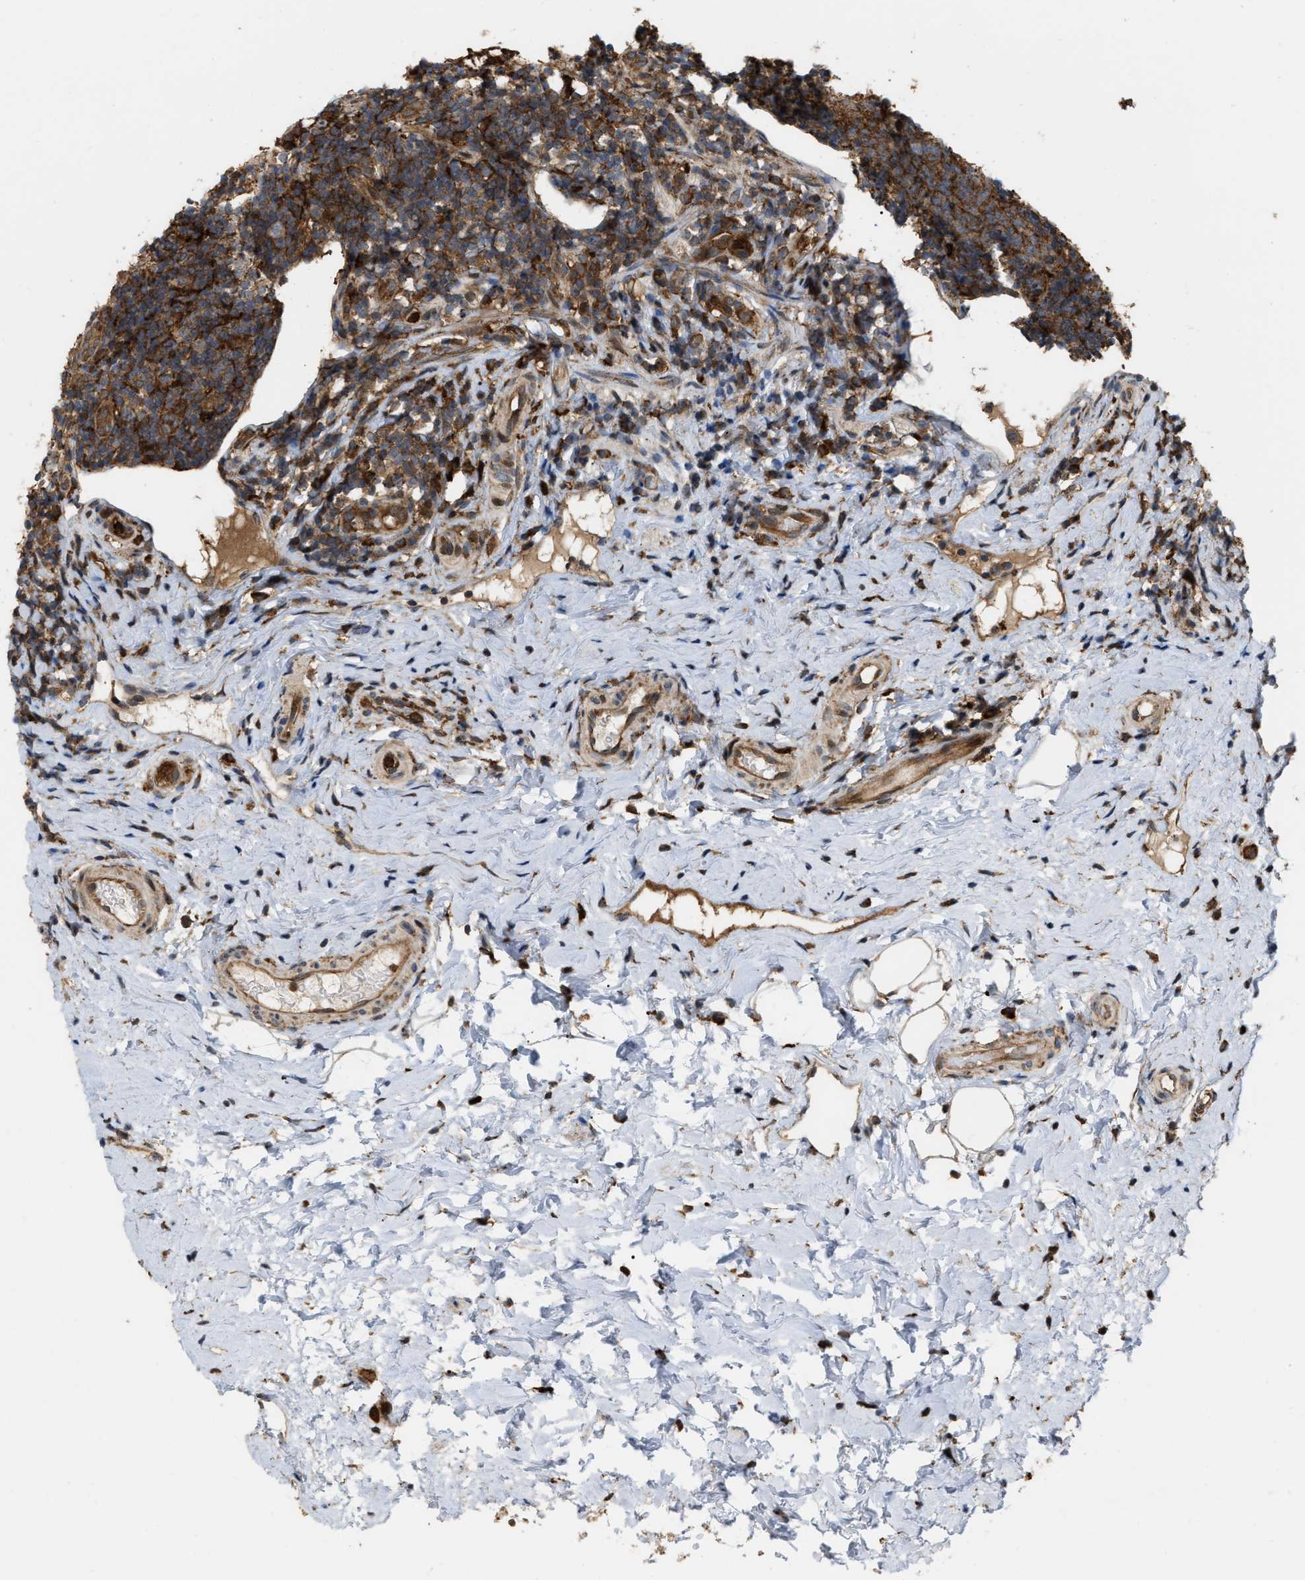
{"staining": {"intensity": "strong", "quantity": ">75%", "location": "cytoplasmic/membranous"}, "tissue": "appendix", "cell_type": "Glandular cells", "image_type": "normal", "snomed": [{"axis": "morphology", "description": "Normal tissue, NOS"}, {"axis": "topography", "description": "Appendix"}], "caption": "High-magnification brightfield microscopy of normal appendix stained with DAB (brown) and counterstained with hematoxylin (blue). glandular cells exhibit strong cytoplasmic/membranous positivity is seen in approximately>75% of cells.", "gene": "IQCE", "patient": {"sex": "female", "age": 20}}